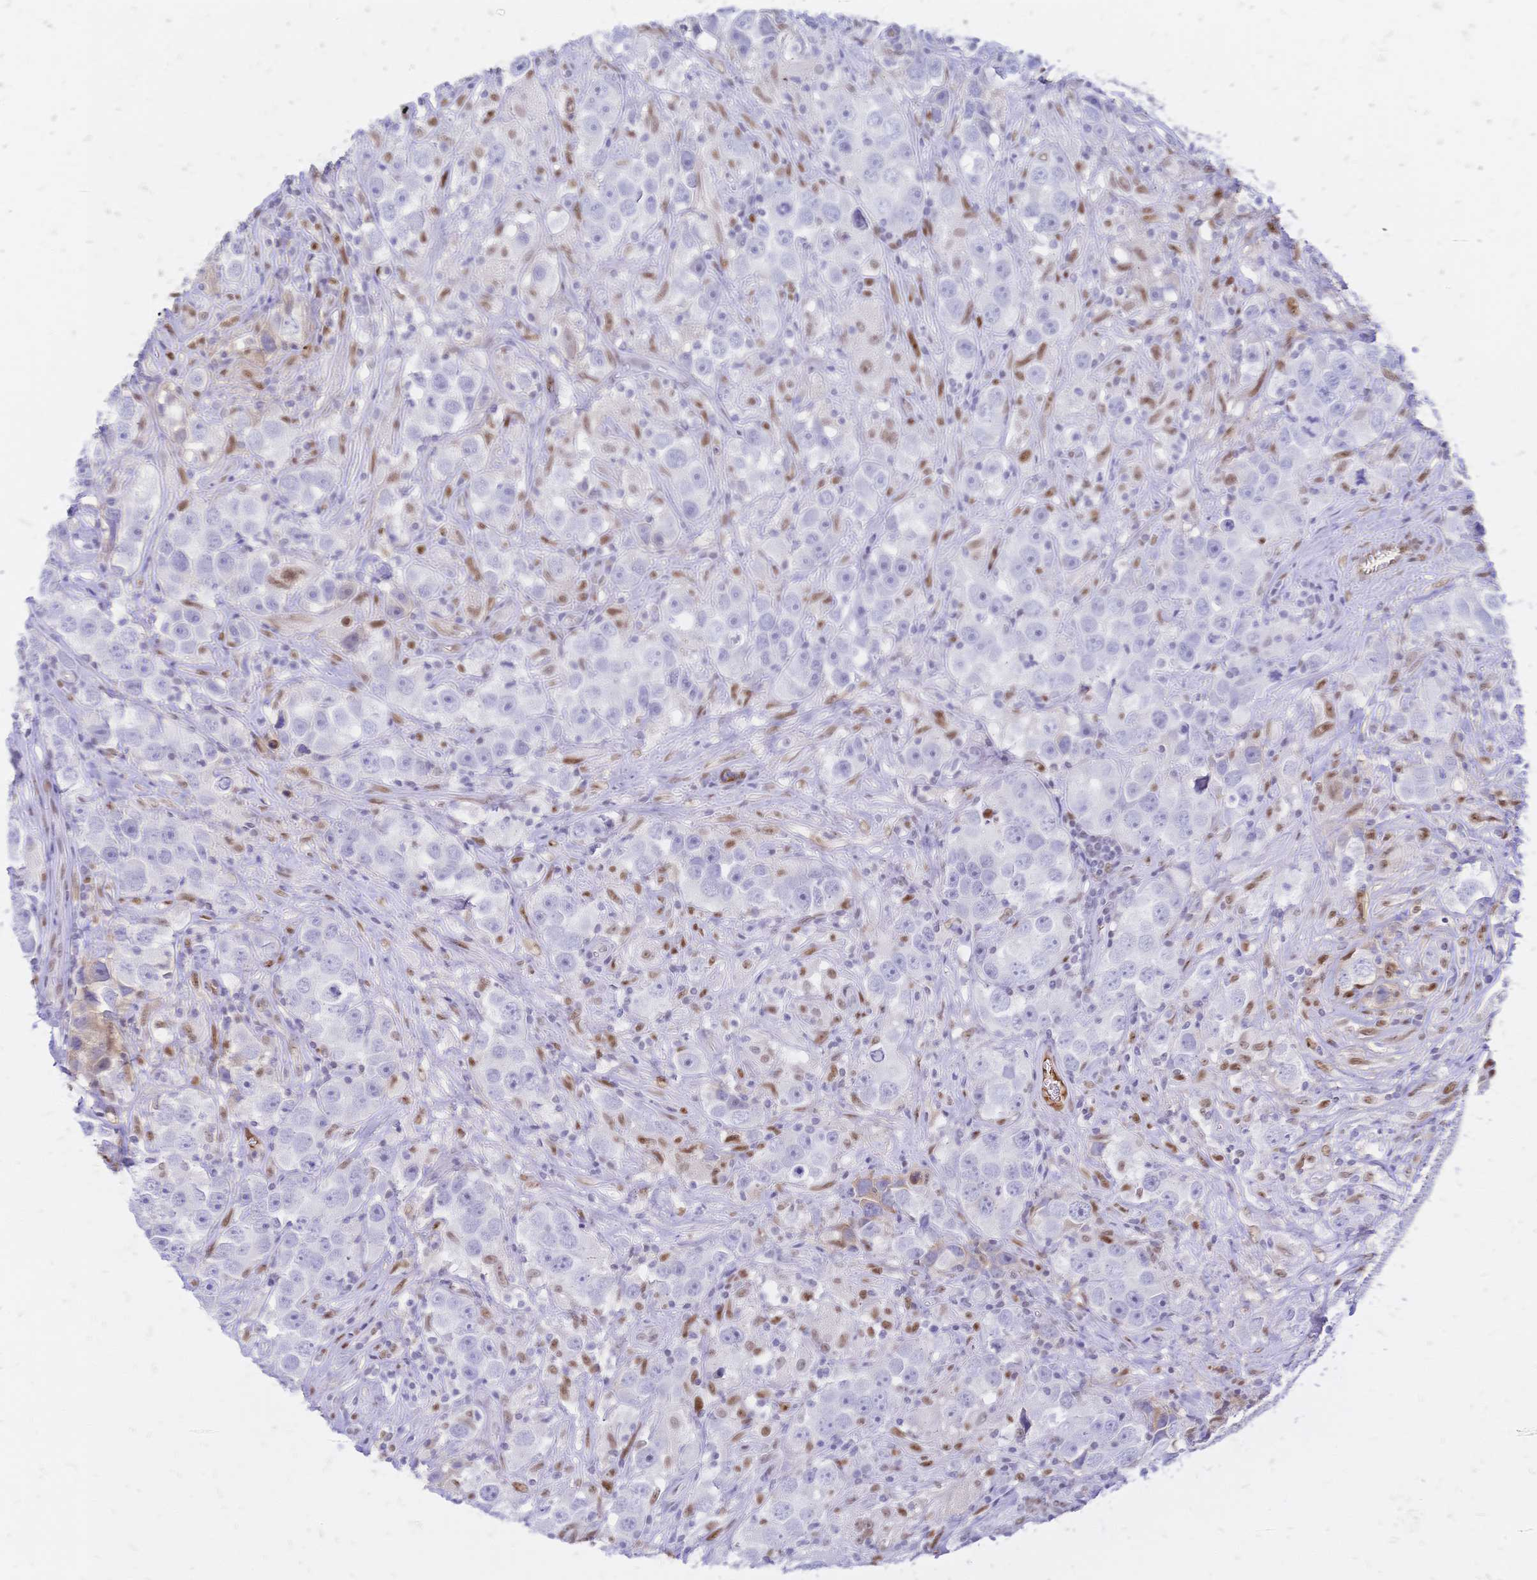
{"staining": {"intensity": "negative", "quantity": "none", "location": "none"}, "tissue": "testis cancer", "cell_type": "Tumor cells", "image_type": "cancer", "snomed": [{"axis": "morphology", "description": "Seminoma, NOS"}, {"axis": "topography", "description": "Testis"}], "caption": "Immunohistochemical staining of seminoma (testis) exhibits no significant positivity in tumor cells. (DAB immunohistochemistry (IHC) visualized using brightfield microscopy, high magnification).", "gene": "NFIC", "patient": {"sex": "male", "age": 49}}